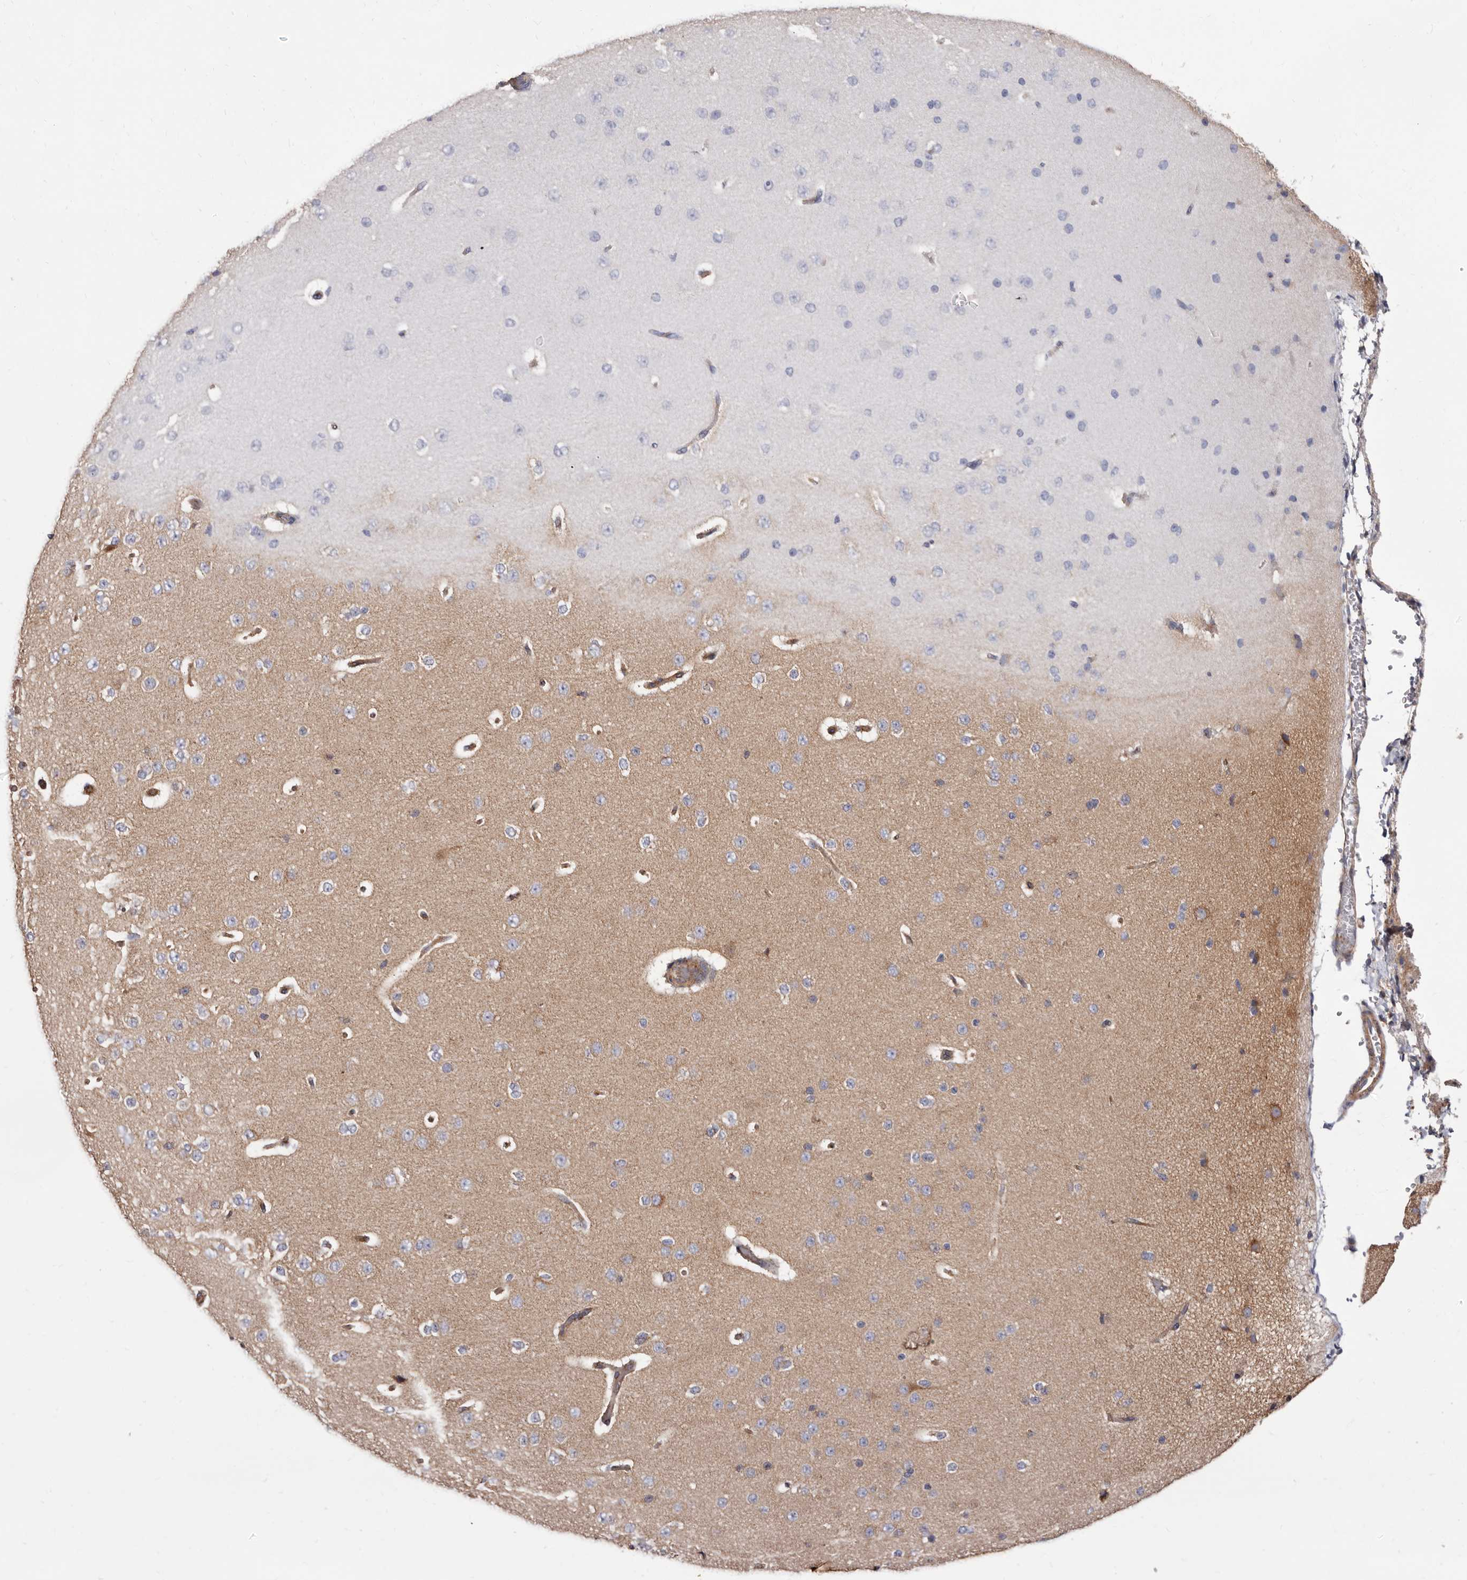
{"staining": {"intensity": "weak", "quantity": ">75%", "location": "cytoplasmic/membranous"}, "tissue": "cerebral cortex", "cell_type": "Endothelial cells", "image_type": "normal", "snomed": [{"axis": "morphology", "description": "Normal tissue, NOS"}, {"axis": "morphology", "description": "Developmental malformation"}, {"axis": "topography", "description": "Cerebral cortex"}], "caption": "A high-resolution micrograph shows immunohistochemistry staining of unremarkable cerebral cortex, which demonstrates weak cytoplasmic/membranous expression in approximately >75% of endothelial cells. (IHC, brightfield microscopy, high magnification).", "gene": "COQ8B", "patient": {"sex": "female", "age": 30}}